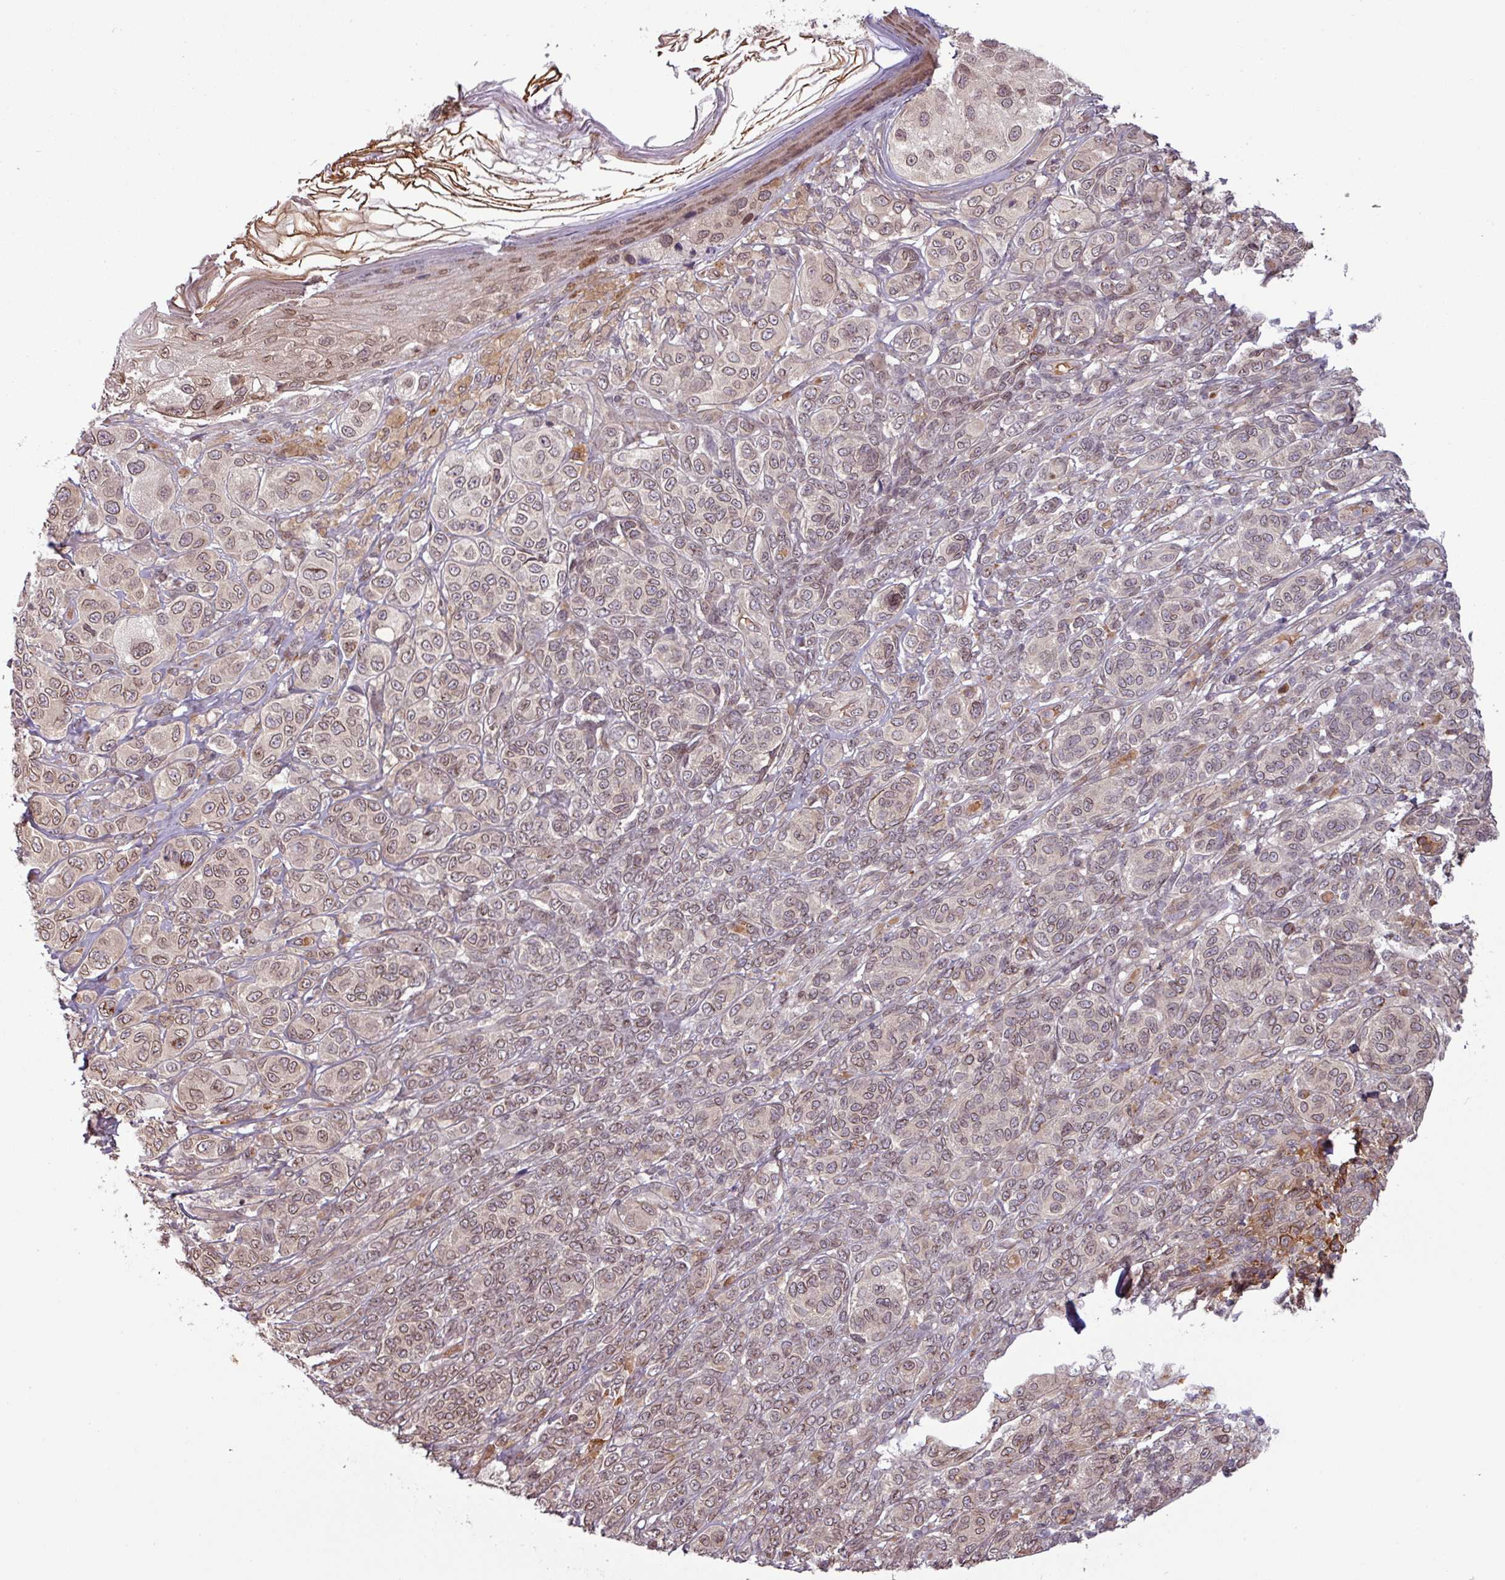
{"staining": {"intensity": "weak", "quantity": "25%-75%", "location": "cytoplasmic/membranous,nuclear"}, "tissue": "melanoma", "cell_type": "Tumor cells", "image_type": "cancer", "snomed": [{"axis": "morphology", "description": "Malignant melanoma, NOS"}, {"axis": "topography", "description": "Skin"}], "caption": "A brown stain highlights weak cytoplasmic/membranous and nuclear positivity of a protein in human melanoma tumor cells.", "gene": "RBM4B", "patient": {"sex": "male", "age": 42}}